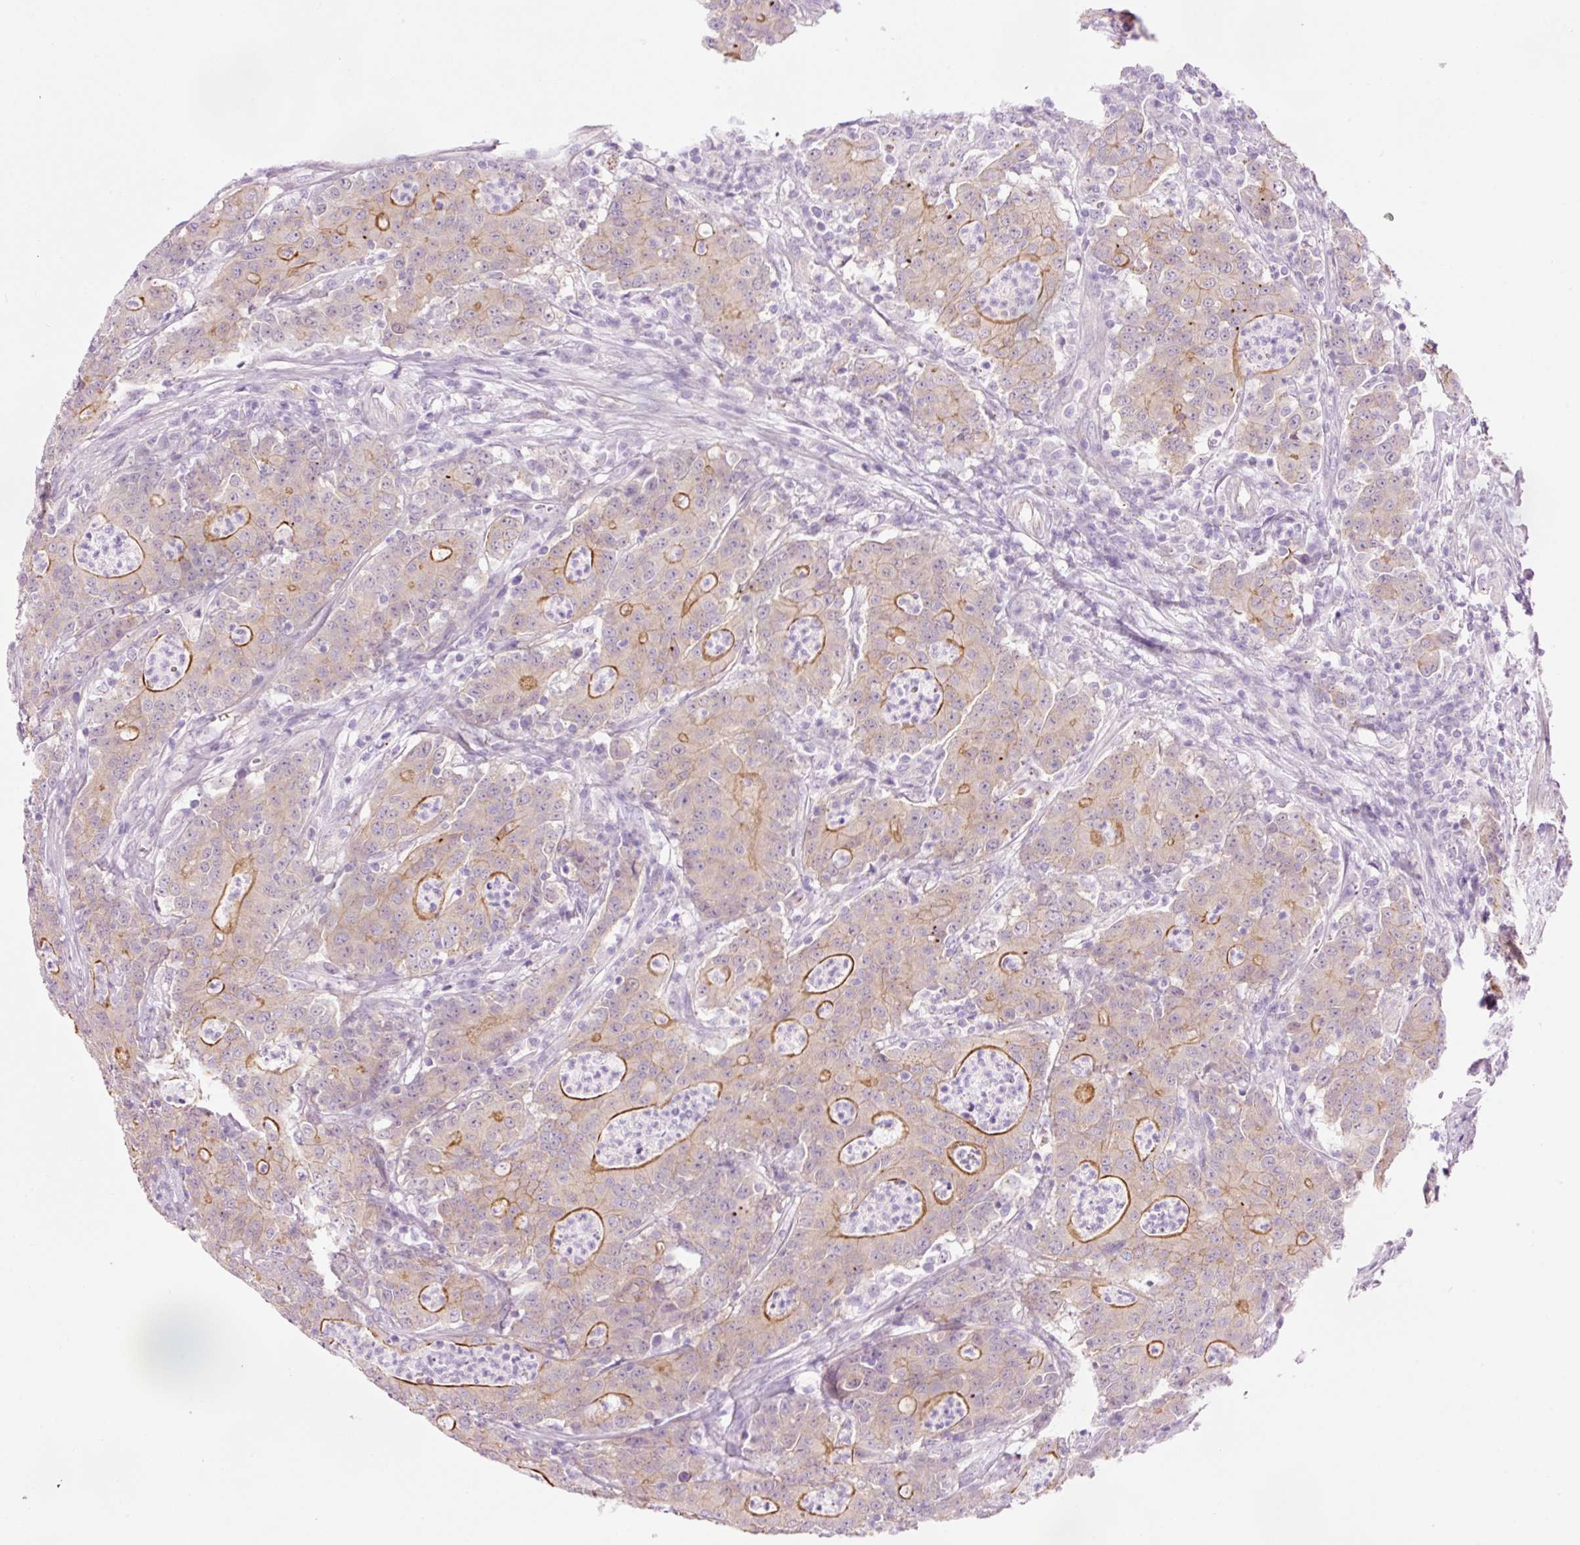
{"staining": {"intensity": "moderate", "quantity": "25%-75%", "location": "cytoplasmic/membranous"}, "tissue": "colorectal cancer", "cell_type": "Tumor cells", "image_type": "cancer", "snomed": [{"axis": "morphology", "description": "Adenocarcinoma, NOS"}, {"axis": "topography", "description": "Colon"}], "caption": "Colorectal cancer tissue reveals moderate cytoplasmic/membranous staining in approximately 25%-75% of tumor cells", "gene": "HSPA4L", "patient": {"sex": "male", "age": 83}}